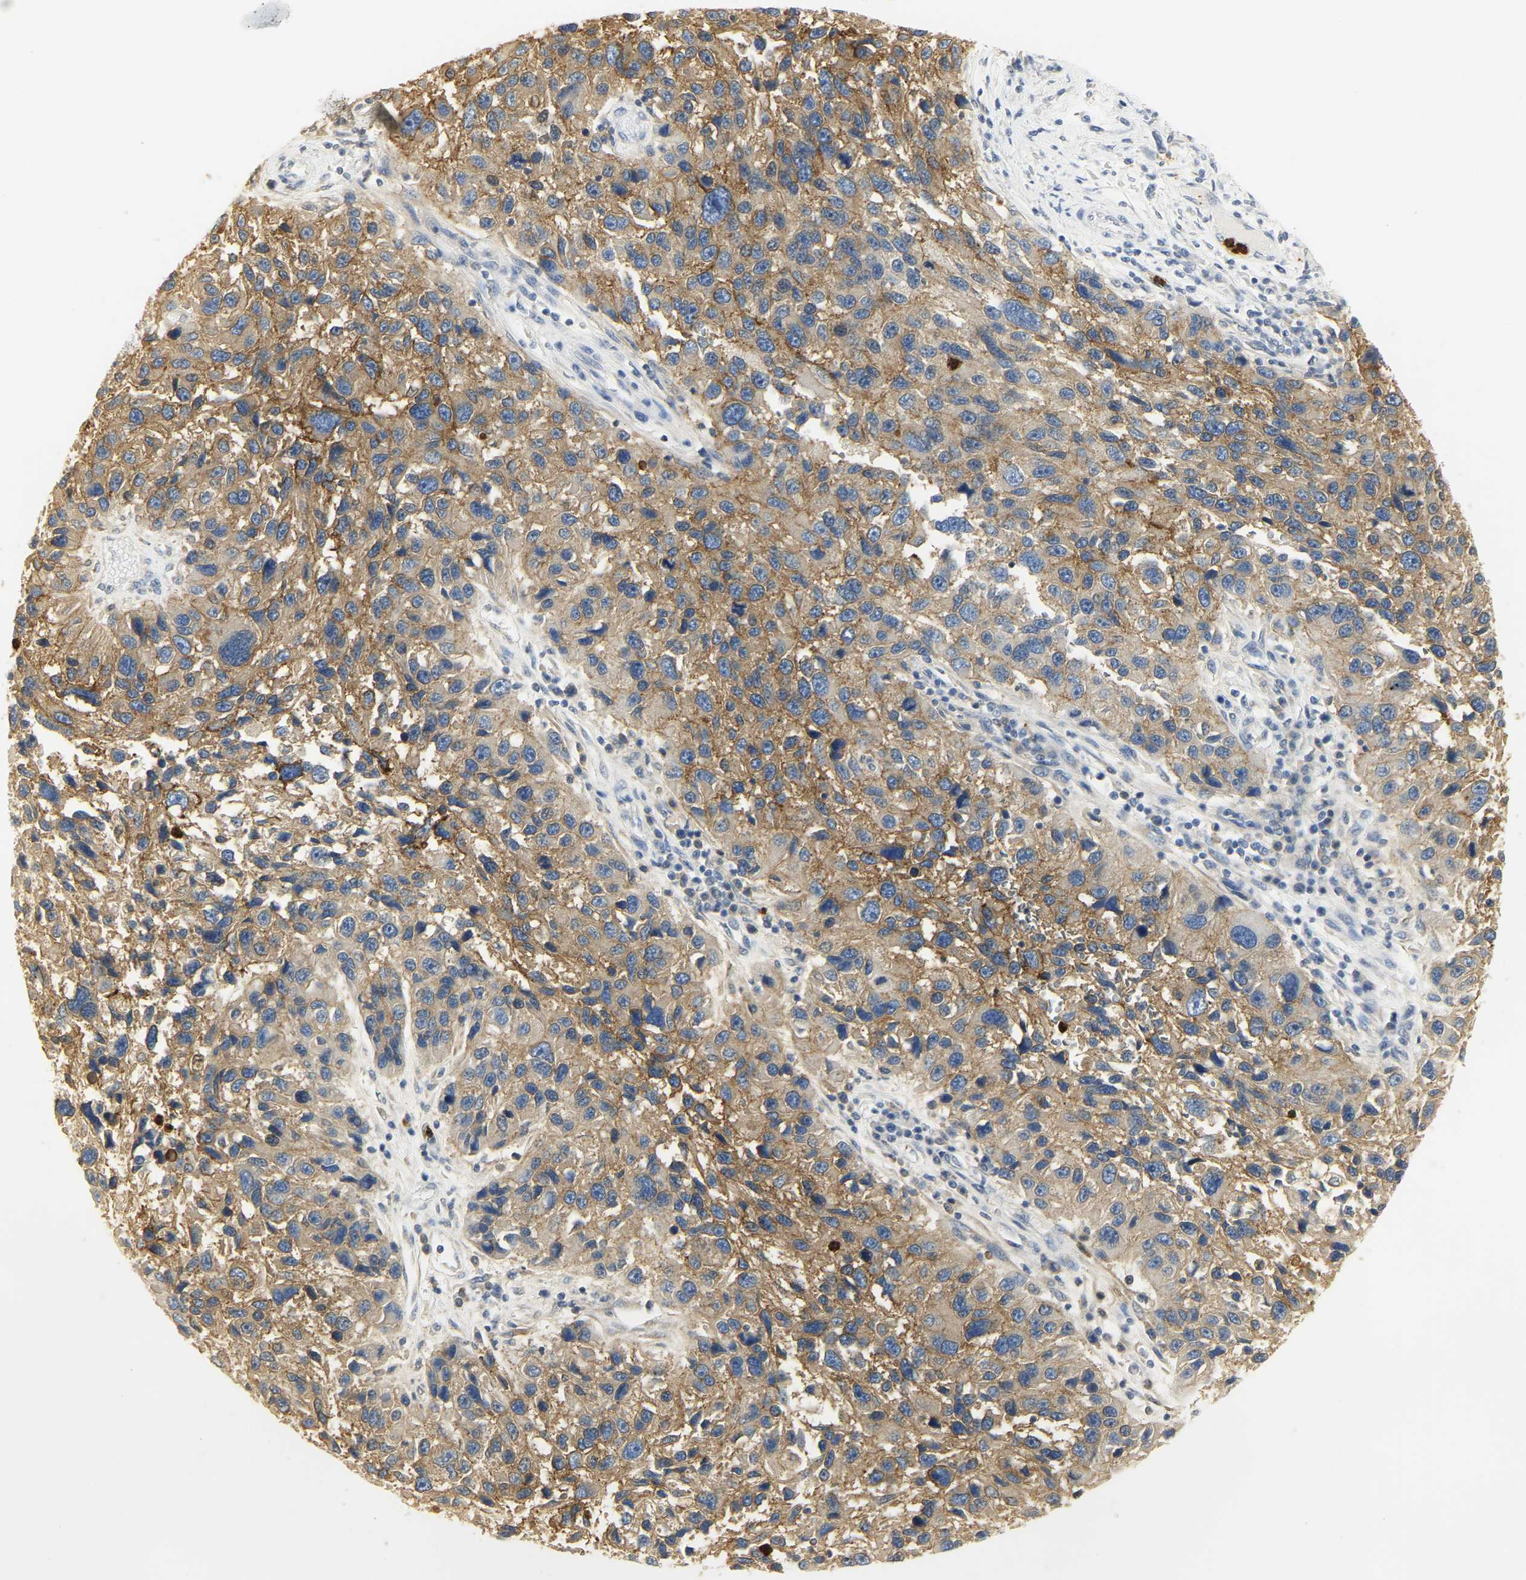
{"staining": {"intensity": "moderate", "quantity": ">75%", "location": "cytoplasmic/membranous"}, "tissue": "melanoma", "cell_type": "Tumor cells", "image_type": "cancer", "snomed": [{"axis": "morphology", "description": "Malignant melanoma, NOS"}, {"axis": "topography", "description": "Skin"}], "caption": "A micrograph of human melanoma stained for a protein shows moderate cytoplasmic/membranous brown staining in tumor cells. (IHC, brightfield microscopy, high magnification).", "gene": "CEACAM5", "patient": {"sex": "male", "age": 53}}